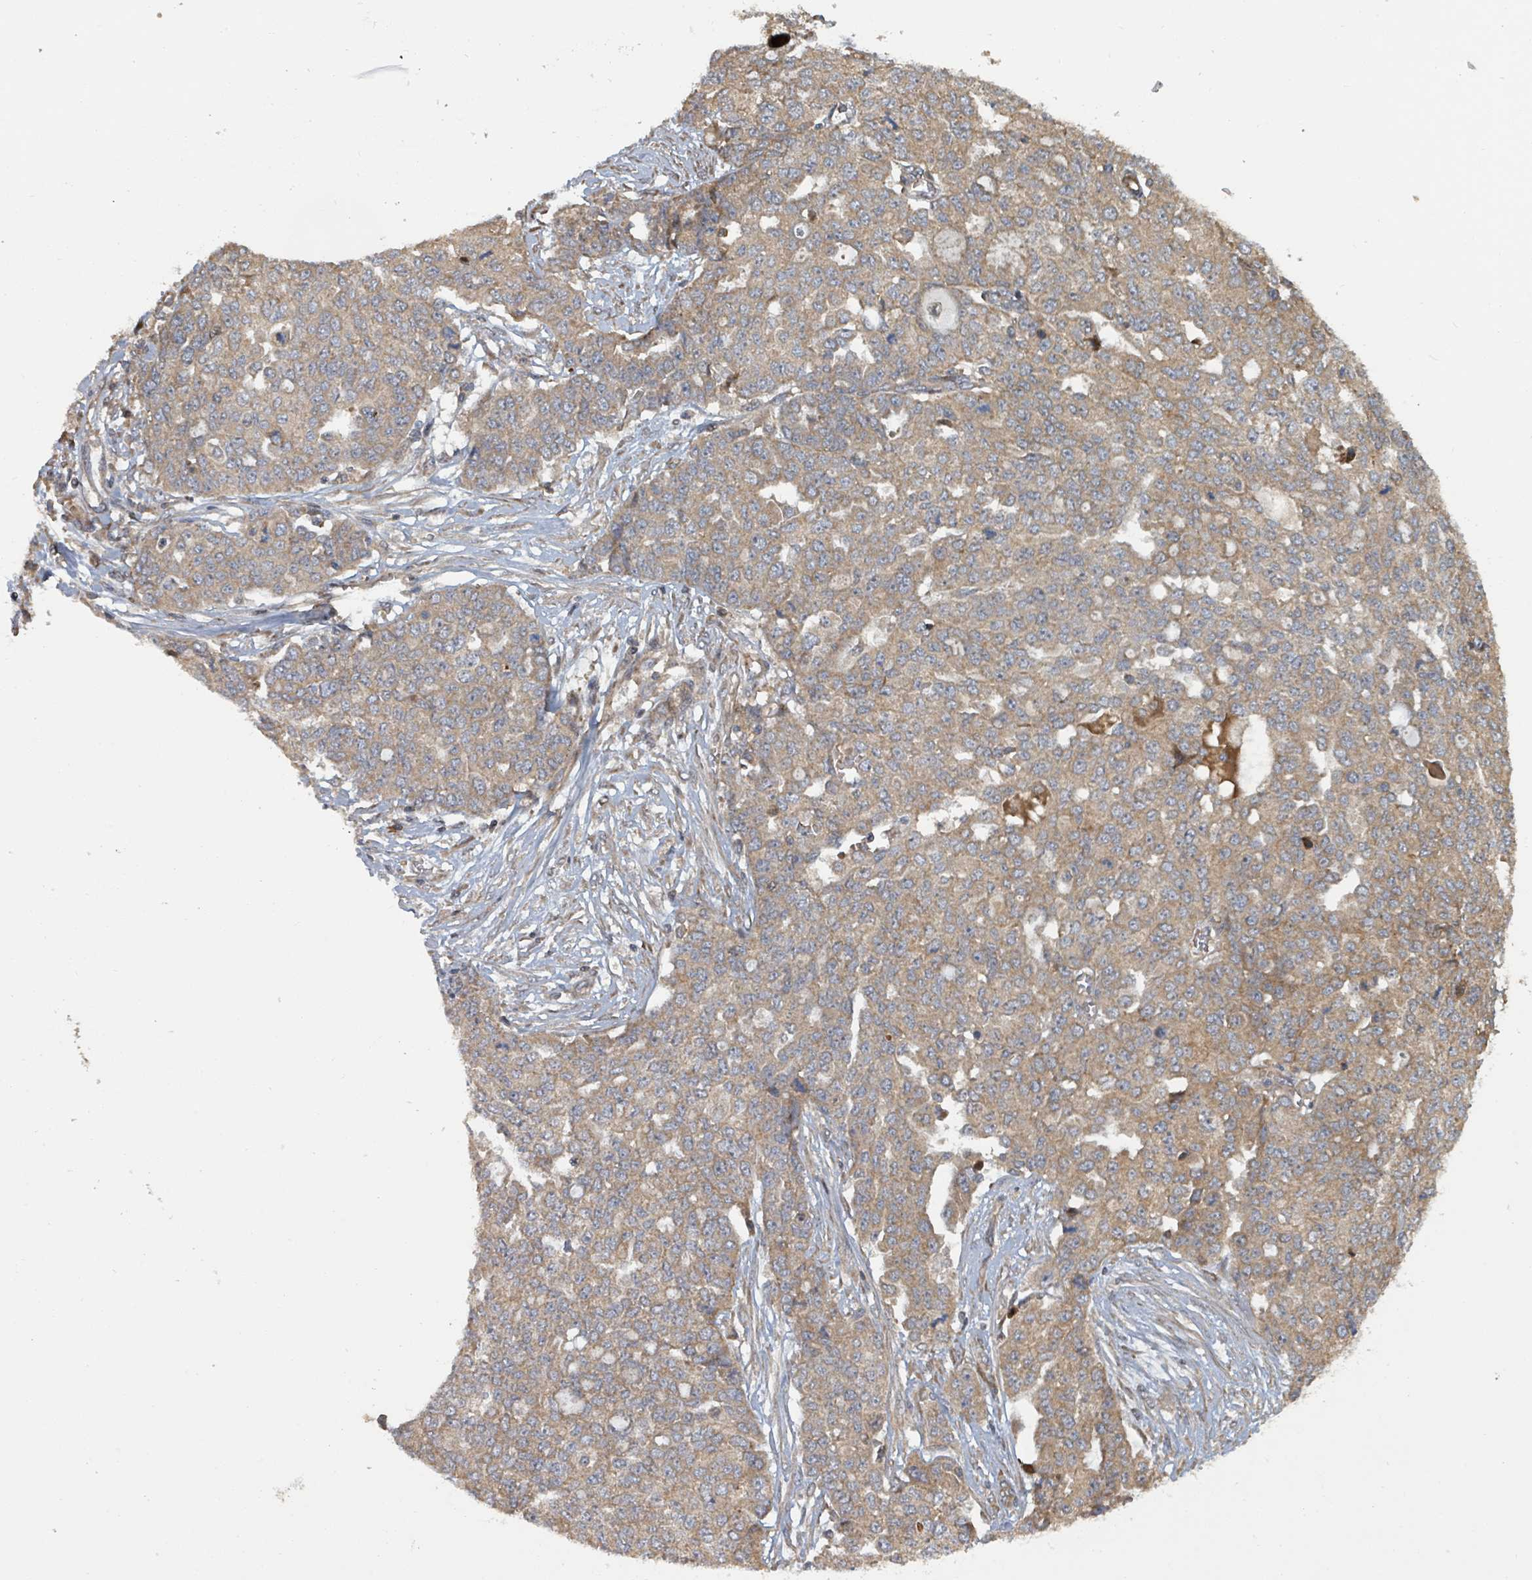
{"staining": {"intensity": "weak", "quantity": ">75%", "location": "cytoplasmic/membranous"}, "tissue": "ovarian cancer", "cell_type": "Tumor cells", "image_type": "cancer", "snomed": [{"axis": "morphology", "description": "Cystadenocarcinoma, serous, NOS"}, {"axis": "topography", "description": "Soft tissue"}, {"axis": "topography", "description": "Ovary"}], "caption": "Immunohistochemical staining of ovarian cancer (serous cystadenocarcinoma) reveals low levels of weak cytoplasmic/membranous protein positivity in approximately >75% of tumor cells.", "gene": "DPM1", "patient": {"sex": "female", "age": 57}}